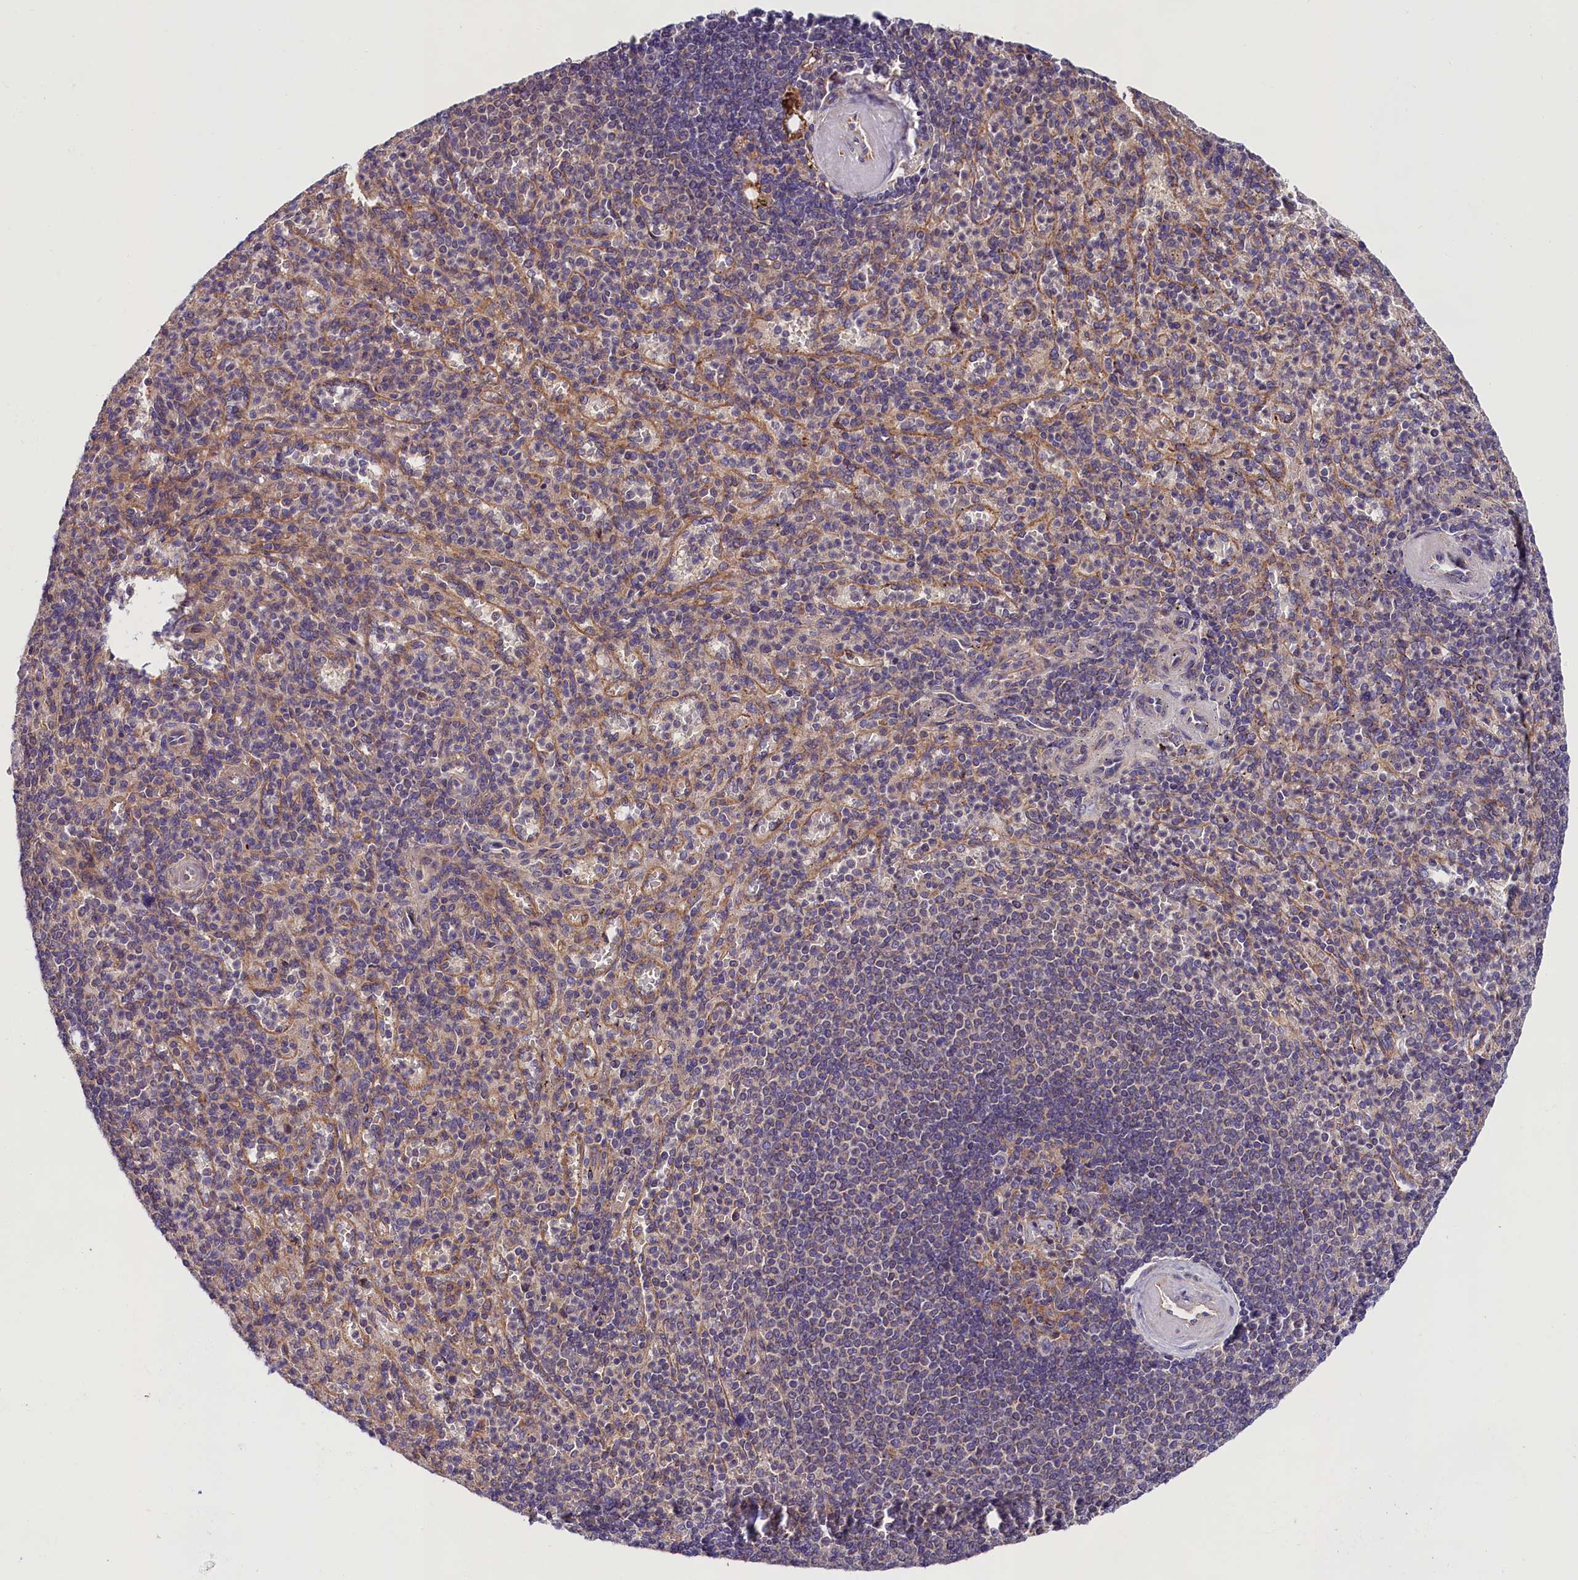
{"staining": {"intensity": "negative", "quantity": "none", "location": "none"}, "tissue": "spleen", "cell_type": "Cells in red pulp", "image_type": "normal", "snomed": [{"axis": "morphology", "description": "Normal tissue, NOS"}, {"axis": "topography", "description": "Spleen"}], "caption": "IHC photomicrograph of benign spleen: spleen stained with DAB (3,3'-diaminobenzidine) demonstrates no significant protein staining in cells in red pulp.", "gene": "SPG11", "patient": {"sex": "female", "age": 74}}